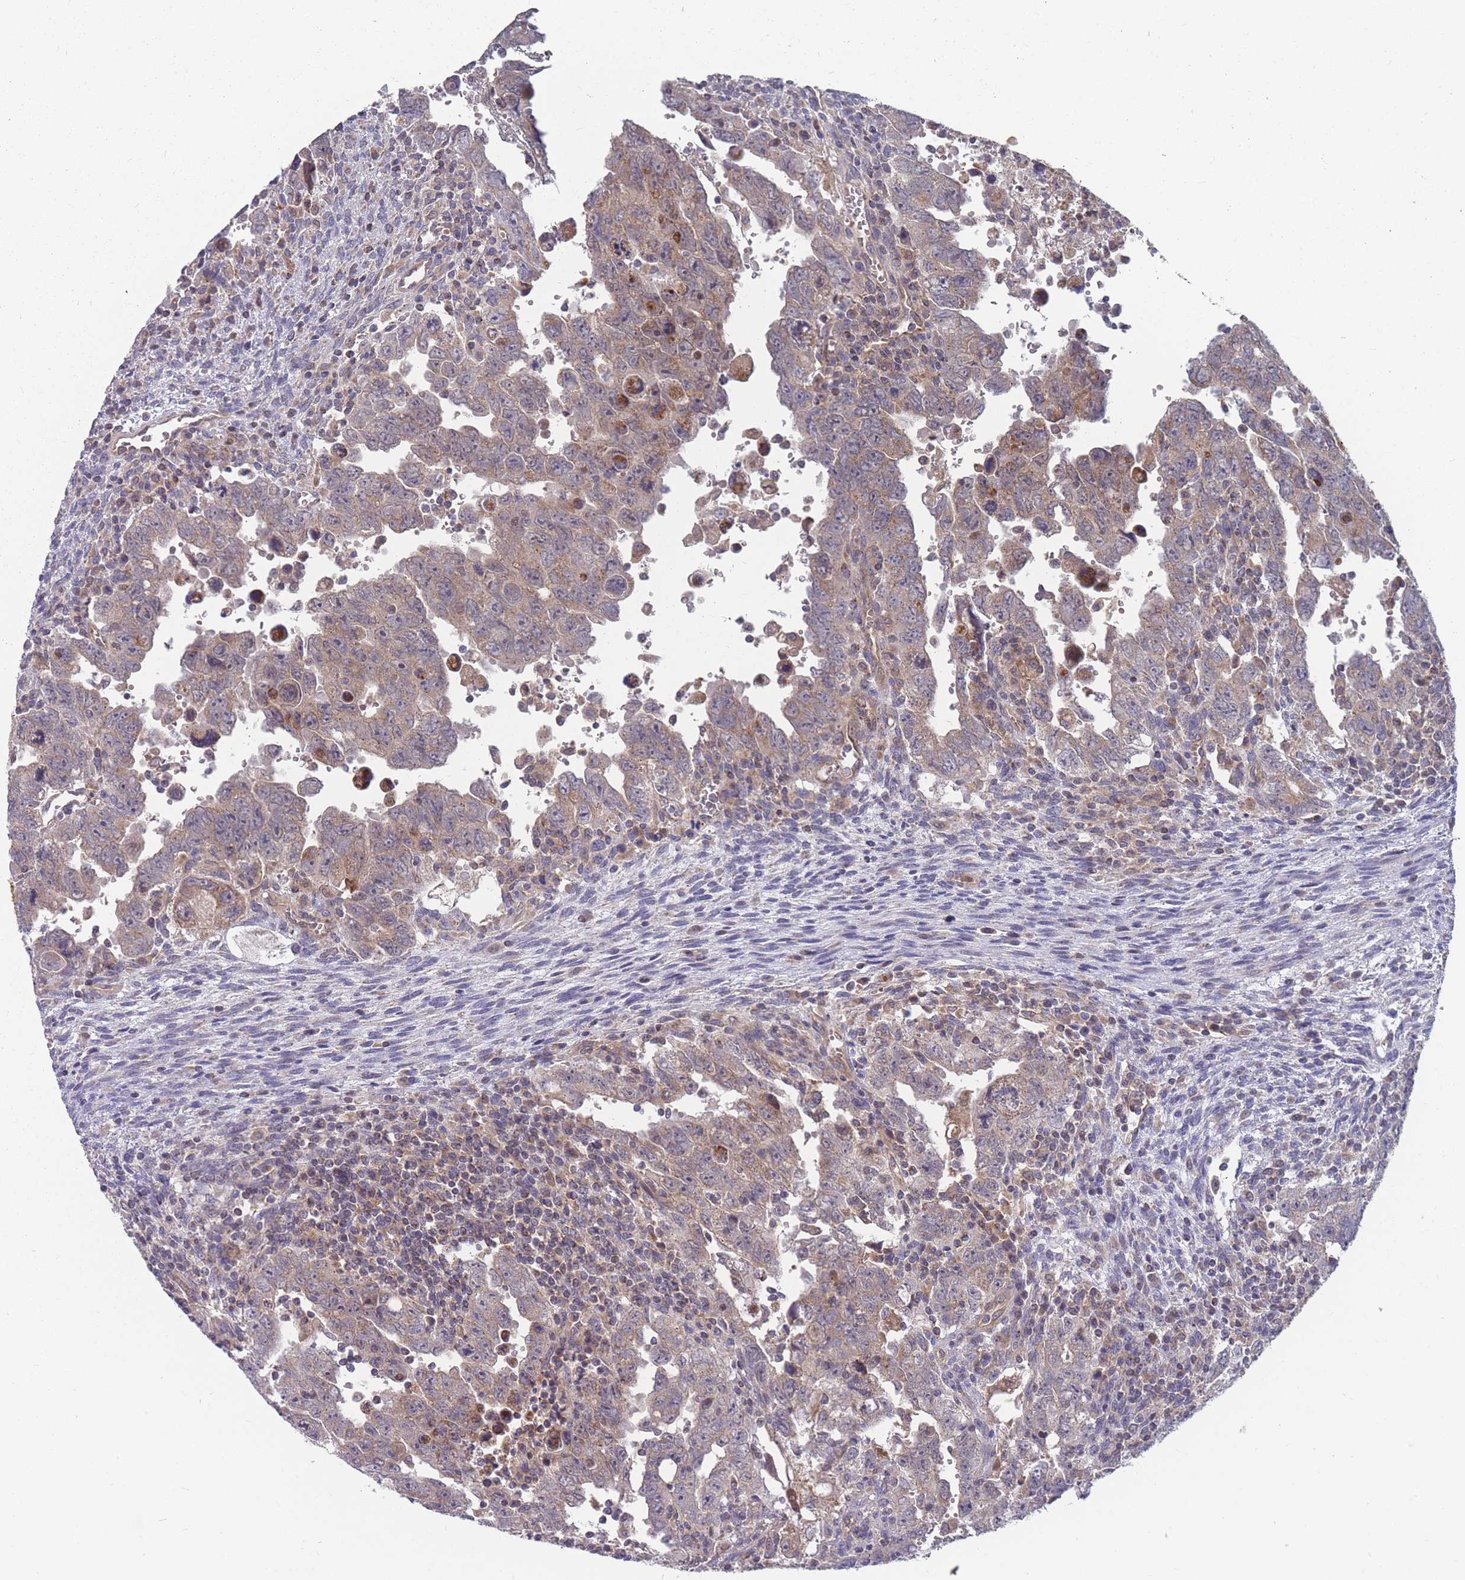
{"staining": {"intensity": "weak", "quantity": "25%-75%", "location": "cytoplasmic/membranous"}, "tissue": "testis cancer", "cell_type": "Tumor cells", "image_type": "cancer", "snomed": [{"axis": "morphology", "description": "Carcinoma, Embryonal, NOS"}, {"axis": "topography", "description": "Testis"}], "caption": "Protein staining shows weak cytoplasmic/membranous positivity in approximately 25%-75% of tumor cells in testis embryonal carcinoma.", "gene": "SLC35B4", "patient": {"sex": "male", "age": 28}}